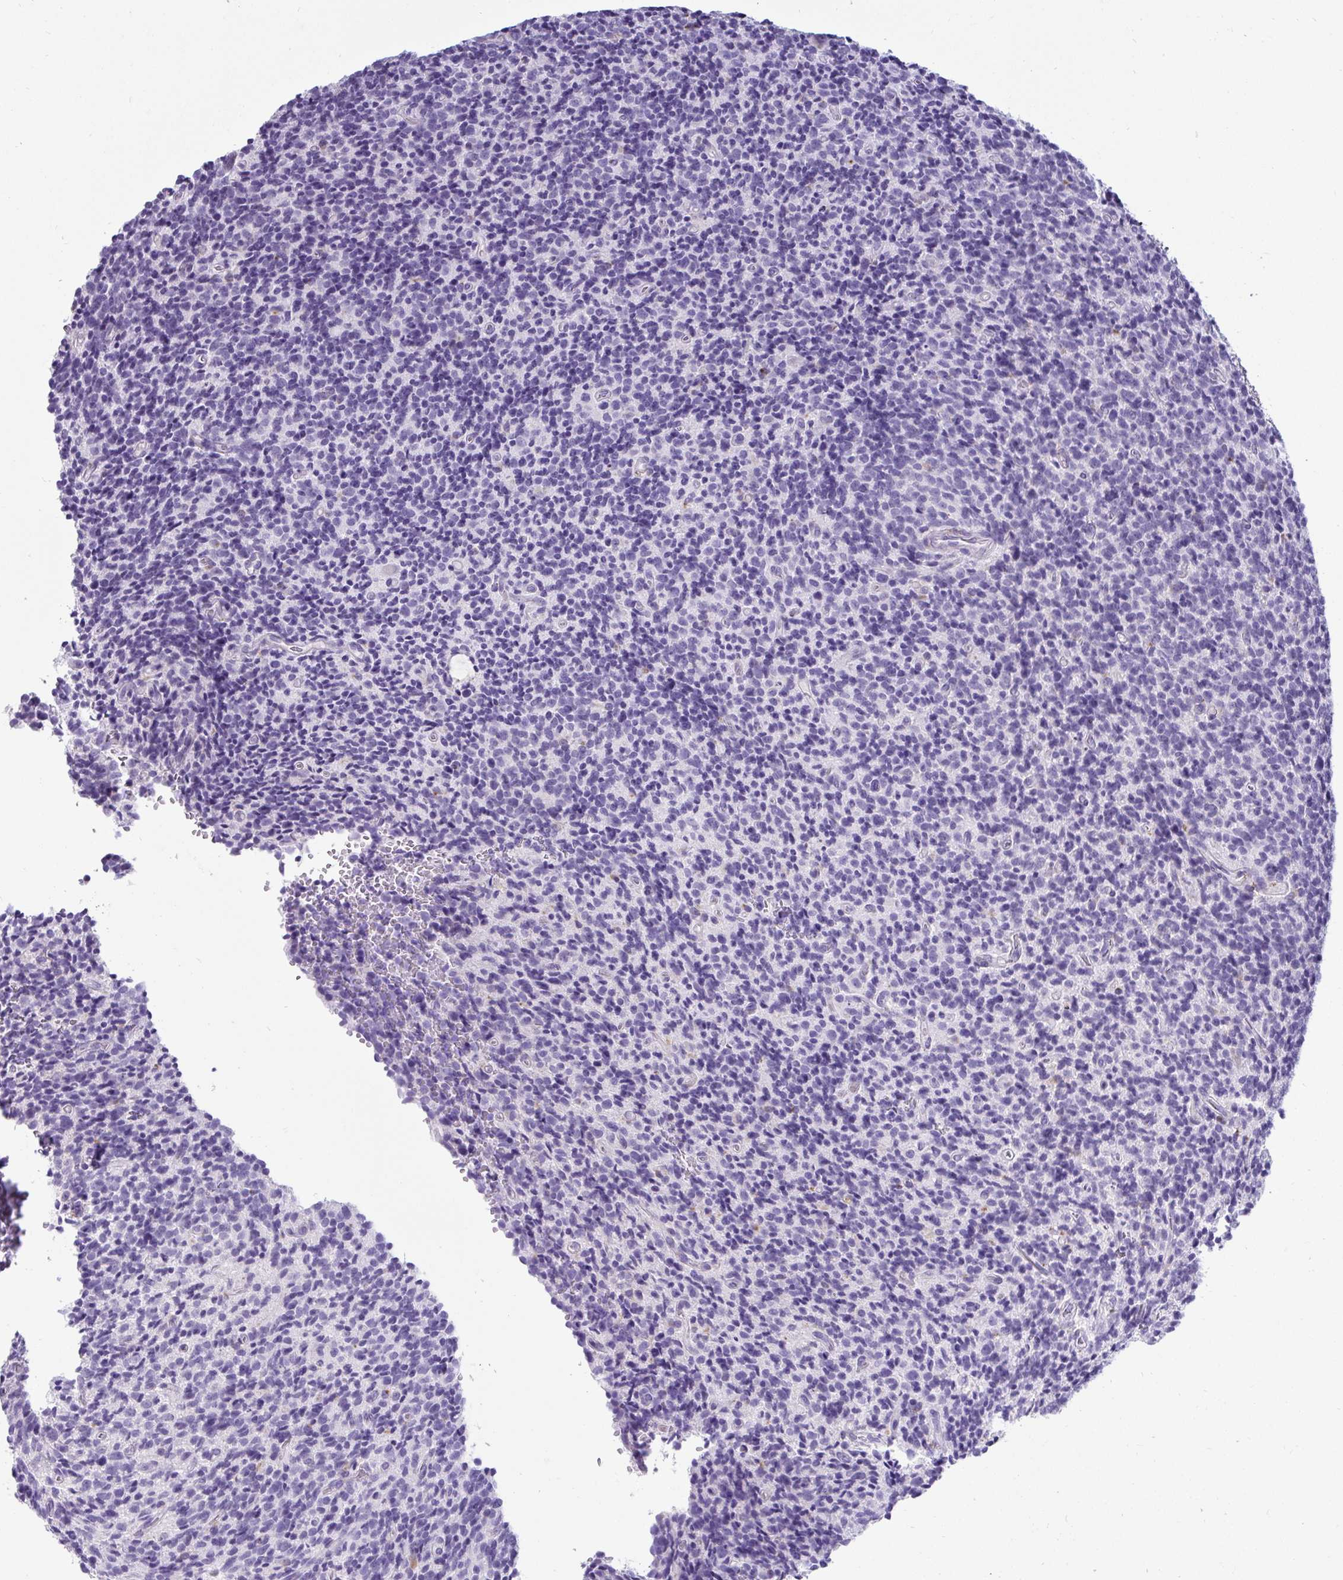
{"staining": {"intensity": "negative", "quantity": "none", "location": "none"}, "tissue": "glioma", "cell_type": "Tumor cells", "image_type": "cancer", "snomed": [{"axis": "morphology", "description": "Glioma, malignant, High grade"}, {"axis": "topography", "description": "Brain"}], "caption": "DAB immunohistochemical staining of malignant glioma (high-grade) shows no significant staining in tumor cells.", "gene": "CTSZ", "patient": {"sex": "male", "age": 76}}